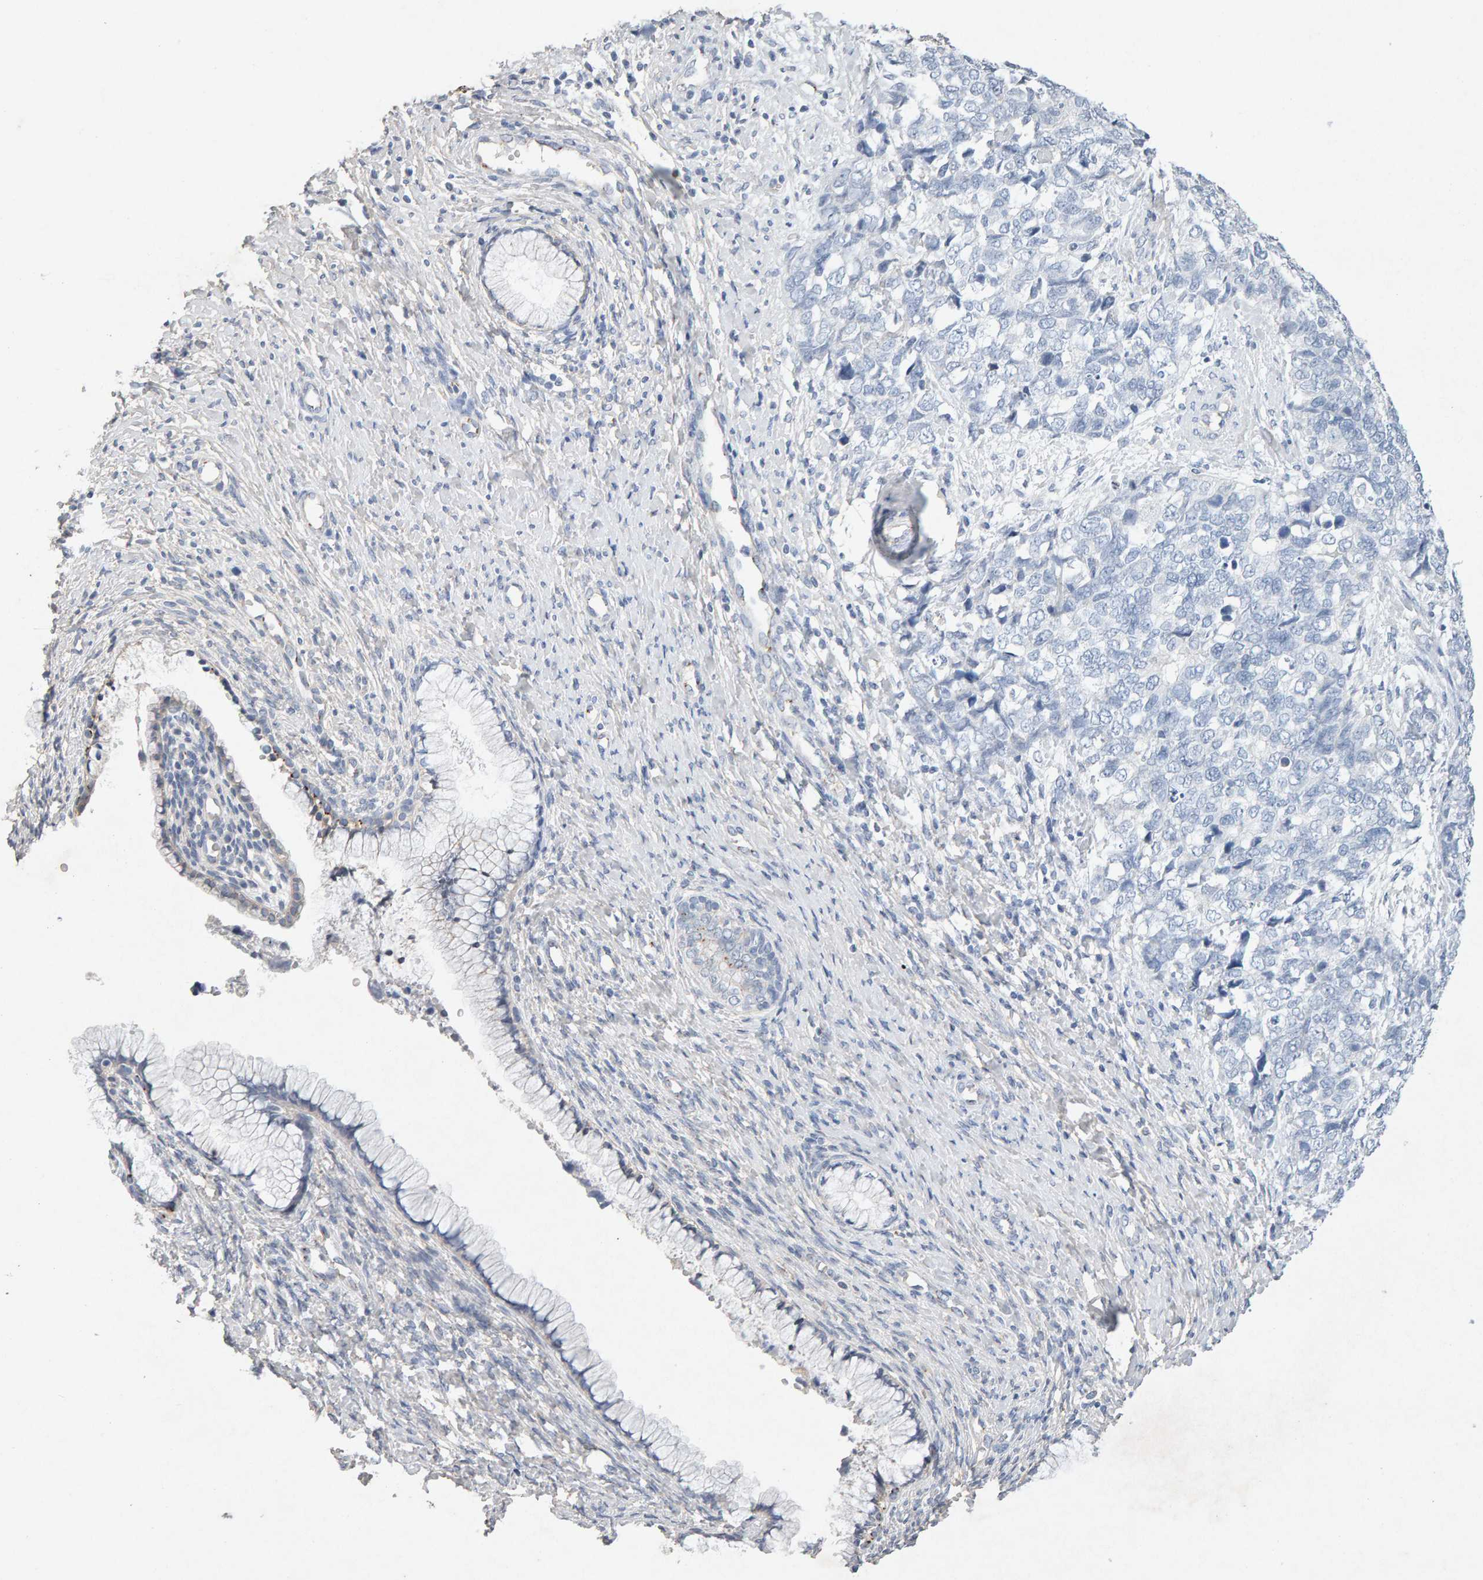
{"staining": {"intensity": "negative", "quantity": "none", "location": "none"}, "tissue": "cervical cancer", "cell_type": "Tumor cells", "image_type": "cancer", "snomed": [{"axis": "morphology", "description": "Squamous cell carcinoma, NOS"}, {"axis": "topography", "description": "Cervix"}], "caption": "This photomicrograph is of cervical cancer (squamous cell carcinoma) stained with IHC to label a protein in brown with the nuclei are counter-stained blue. There is no expression in tumor cells. The staining is performed using DAB brown chromogen with nuclei counter-stained in using hematoxylin.", "gene": "PTPRM", "patient": {"sex": "female", "age": 63}}